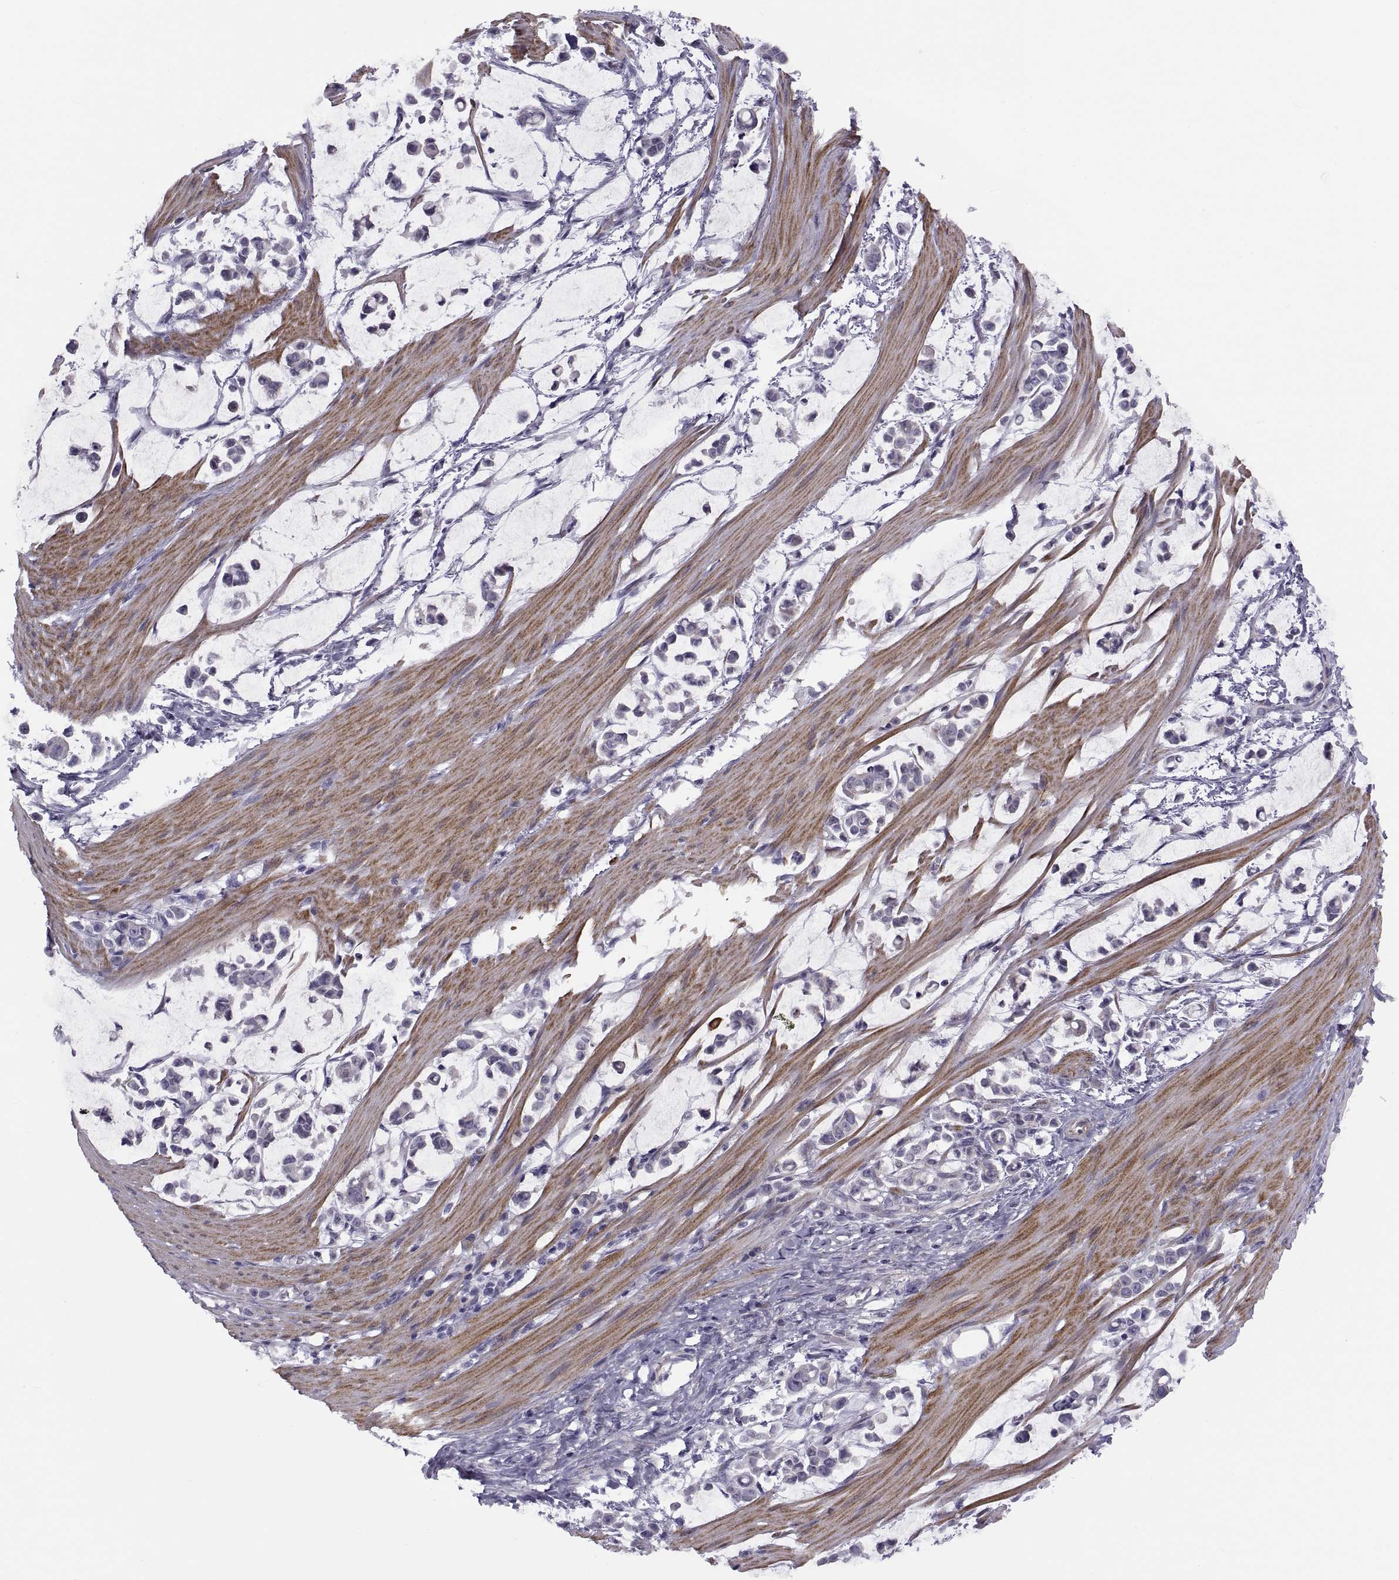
{"staining": {"intensity": "negative", "quantity": "none", "location": "none"}, "tissue": "stomach cancer", "cell_type": "Tumor cells", "image_type": "cancer", "snomed": [{"axis": "morphology", "description": "Adenocarcinoma, NOS"}, {"axis": "topography", "description": "Stomach"}], "caption": "A photomicrograph of human stomach cancer (adenocarcinoma) is negative for staining in tumor cells. Brightfield microscopy of immunohistochemistry (IHC) stained with DAB (brown) and hematoxylin (blue), captured at high magnification.", "gene": "TMEM158", "patient": {"sex": "male", "age": 82}}